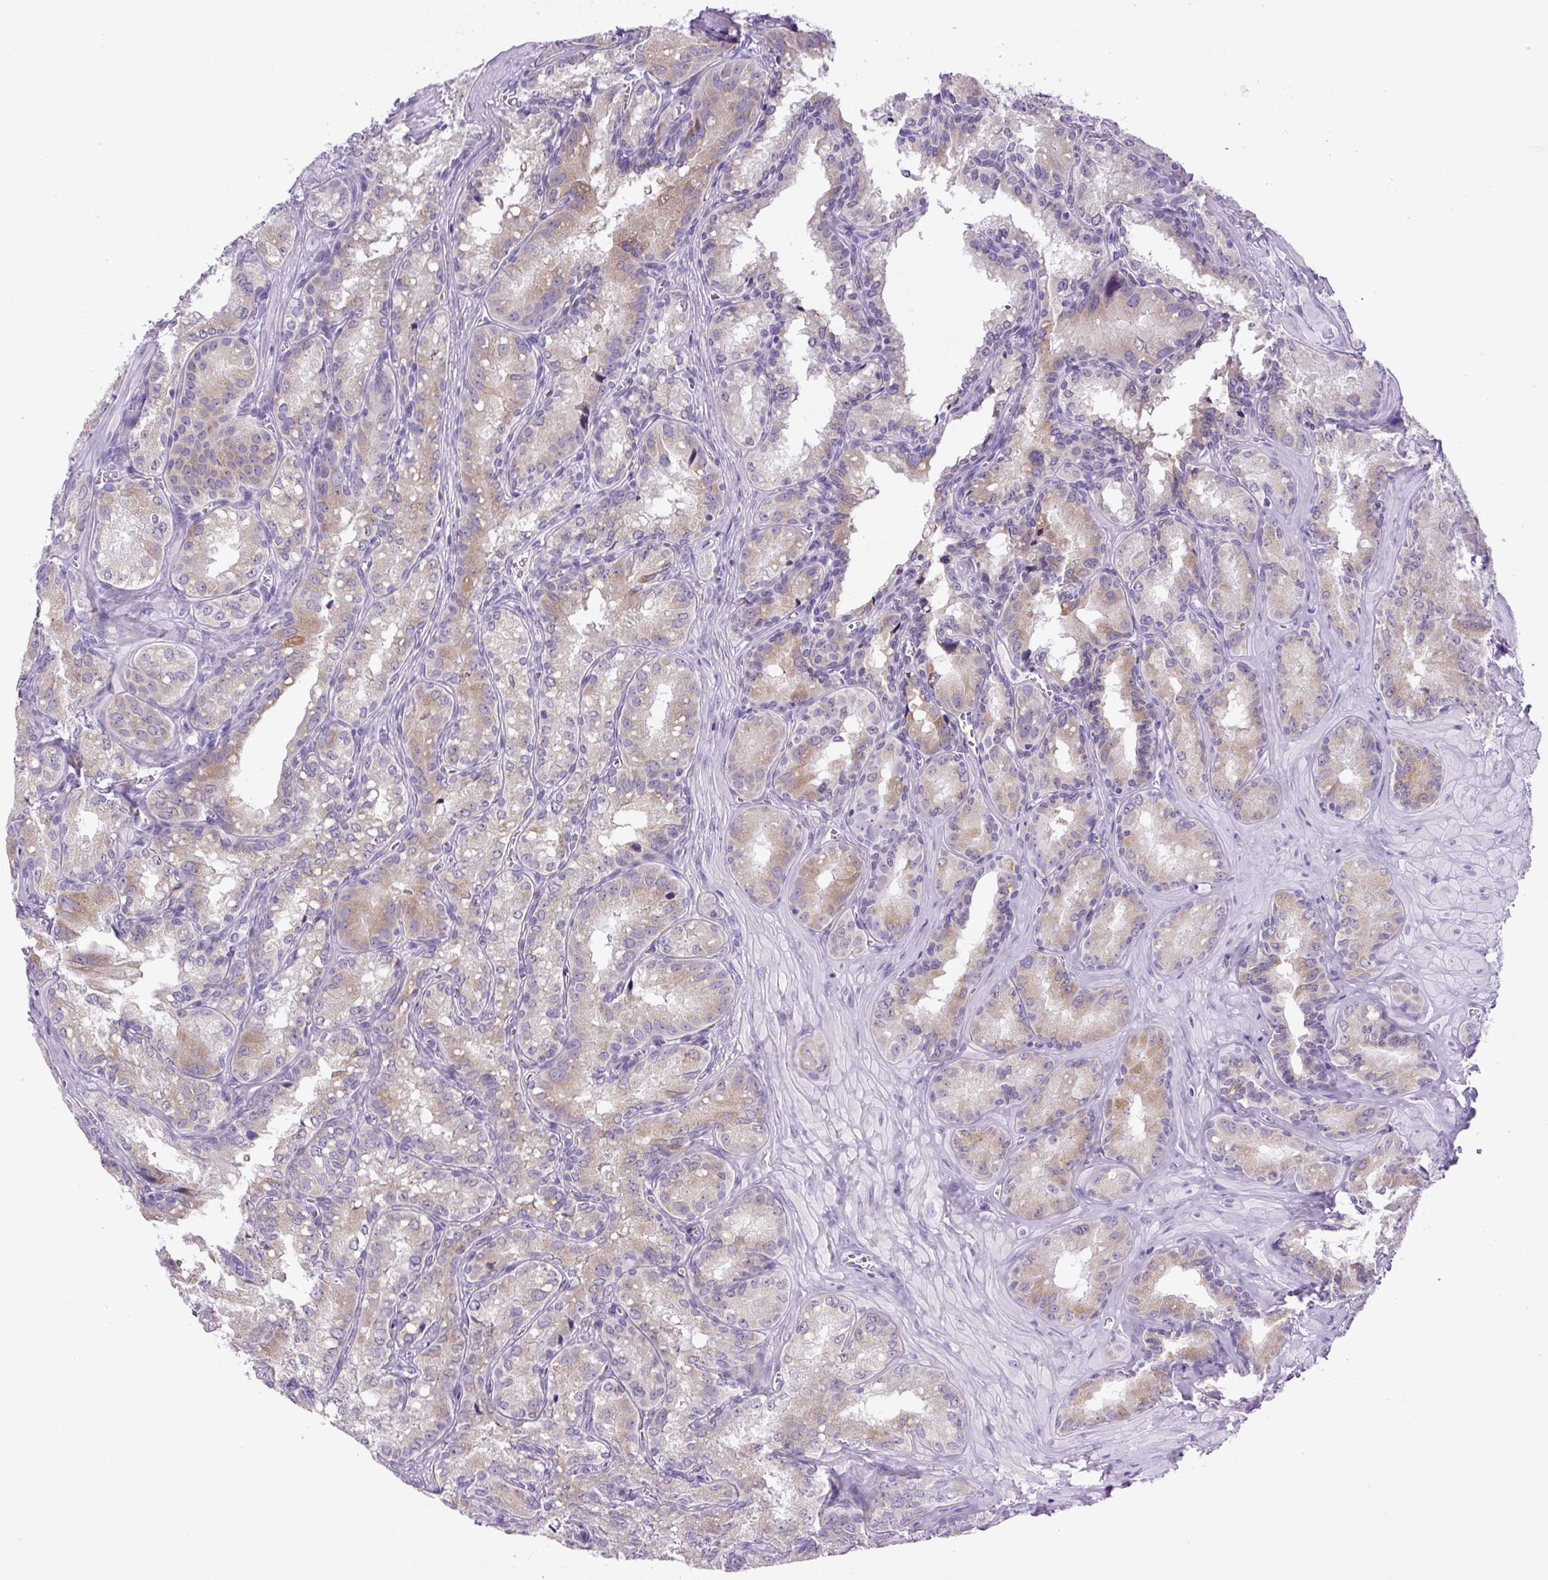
{"staining": {"intensity": "moderate", "quantity": "25%-75%", "location": "cytoplasmic/membranous"}, "tissue": "seminal vesicle", "cell_type": "Glandular cells", "image_type": "normal", "snomed": [{"axis": "morphology", "description": "Normal tissue, NOS"}, {"axis": "topography", "description": "Seminal veicle"}], "caption": "DAB immunohistochemical staining of unremarkable seminal vesicle reveals moderate cytoplasmic/membranous protein expression in about 25%-75% of glandular cells.", "gene": "RHBDD2", "patient": {"sex": "male", "age": 47}}